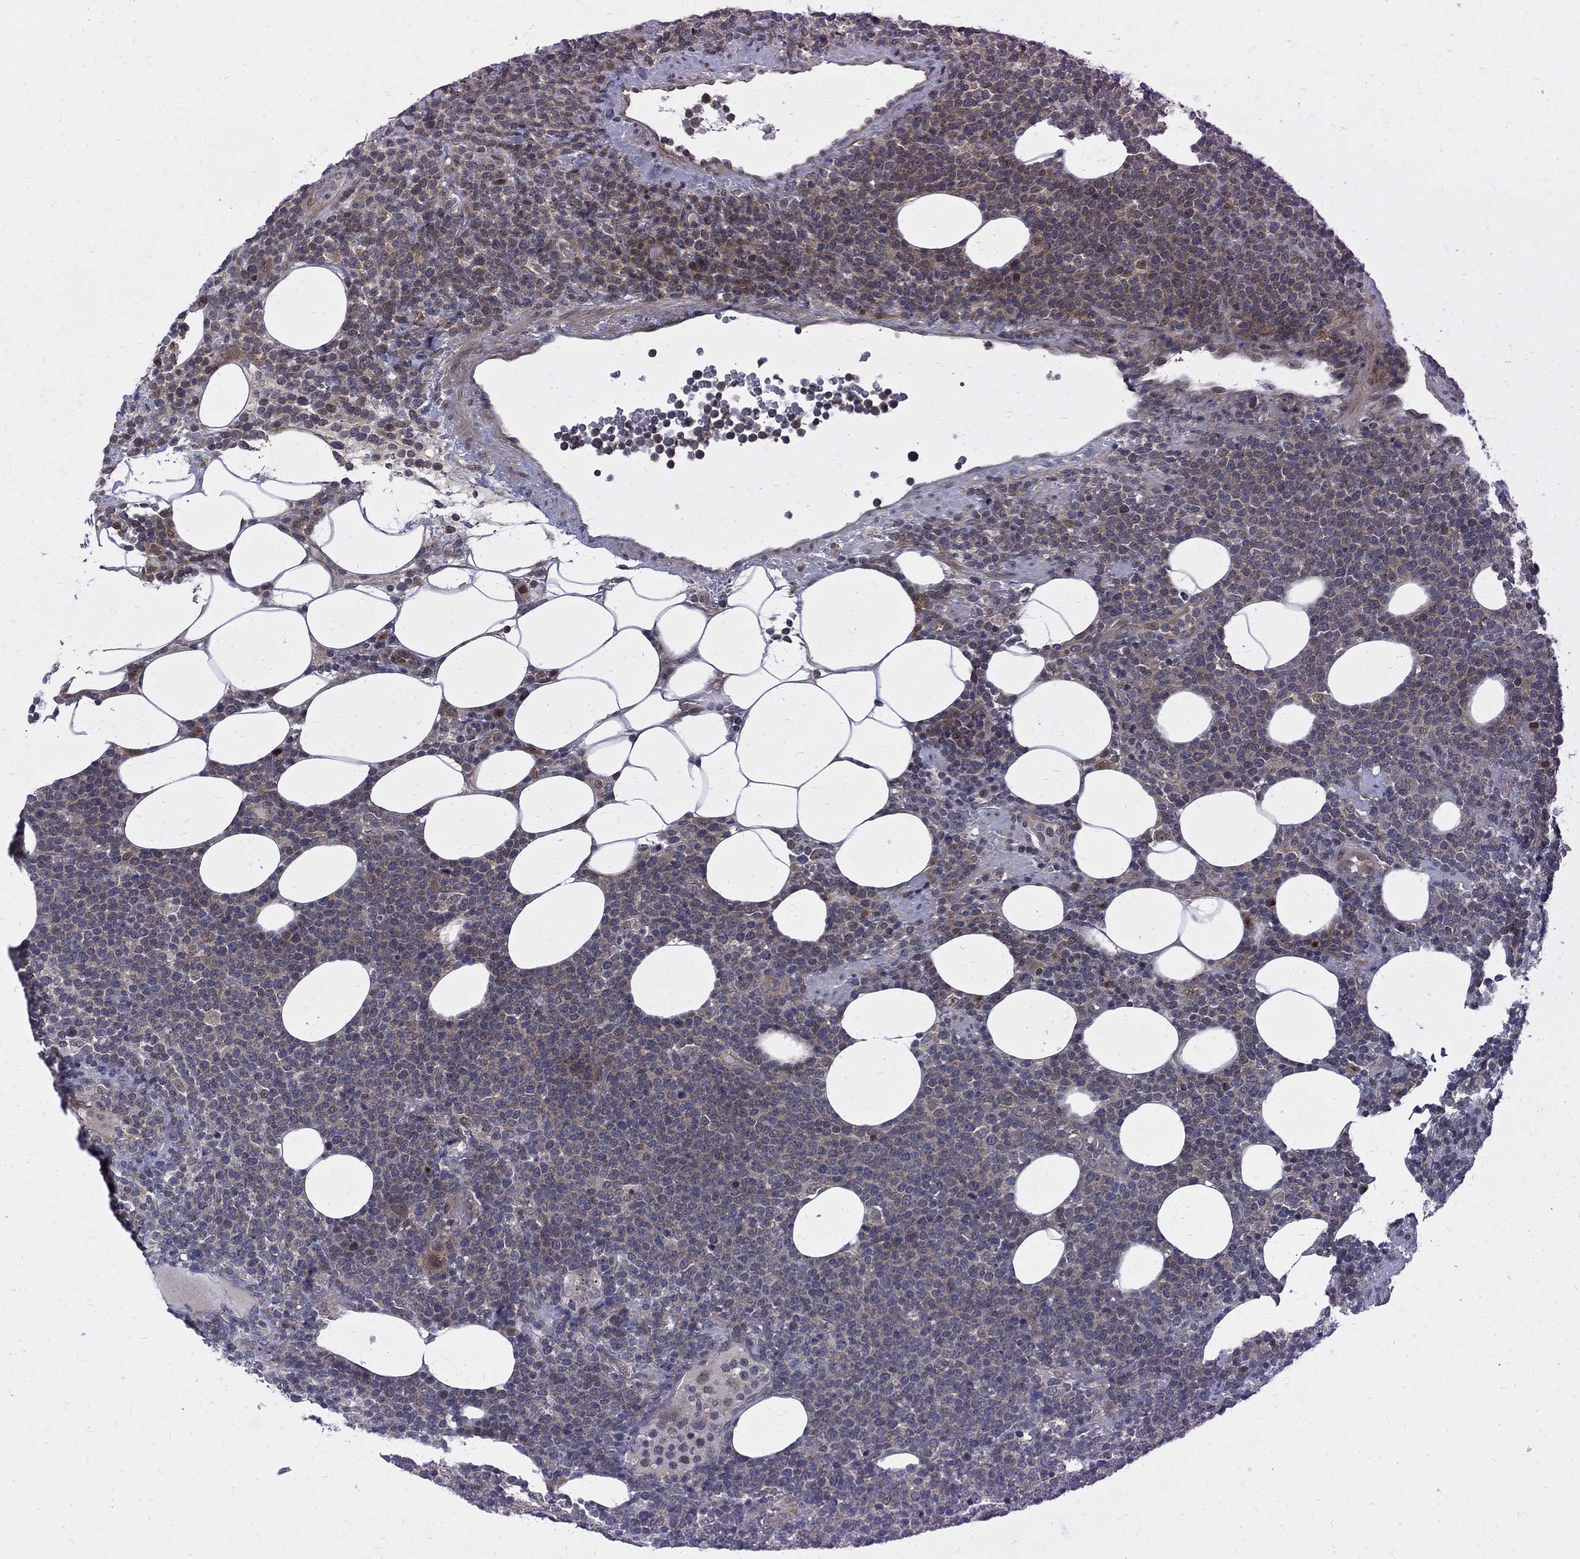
{"staining": {"intensity": "negative", "quantity": "none", "location": "none"}, "tissue": "lymphoma", "cell_type": "Tumor cells", "image_type": "cancer", "snomed": [{"axis": "morphology", "description": "Malignant lymphoma, non-Hodgkin's type, High grade"}, {"axis": "topography", "description": "Lymph node"}], "caption": "Immunohistochemistry (IHC) photomicrograph of human high-grade malignant lymphoma, non-Hodgkin's type stained for a protein (brown), which shows no expression in tumor cells. (DAB (3,3'-diaminobenzidine) IHC visualized using brightfield microscopy, high magnification).", "gene": "WDR19", "patient": {"sex": "male", "age": 61}}